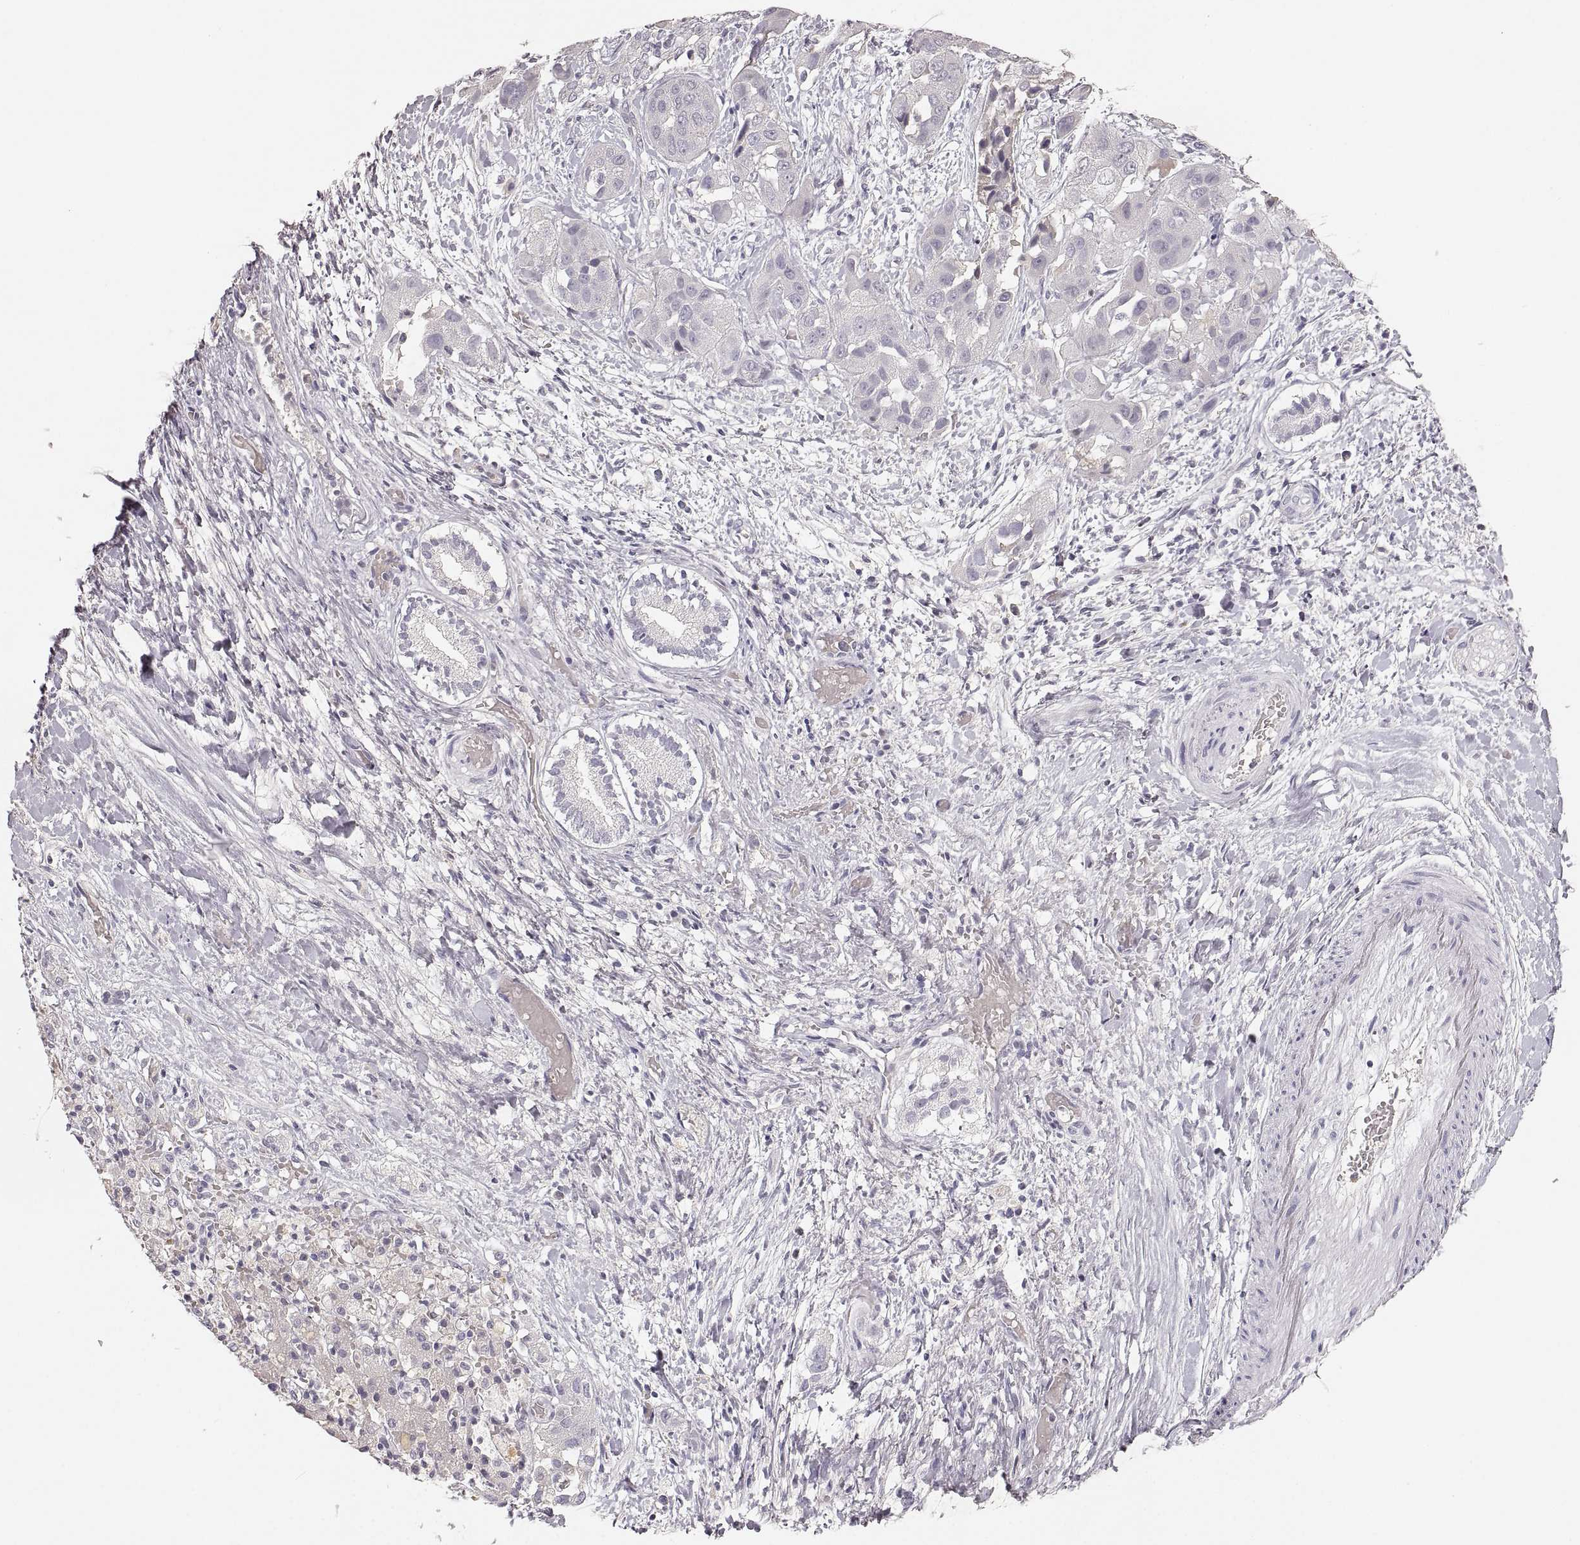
{"staining": {"intensity": "negative", "quantity": "none", "location": "none"}, "tissue": "liver cancer", "cell_type": "Tumor cells", "image_type": "cancer", "snomed": [{"axis": "morphology", "description": "Cholangiocarcinoma"}, {"axis": "topography", "description": "Liver"}], "caption": "DAB immunohistochemical staining of liver cholangiocarcinoma reveals no significant expression in tumor cells. The staining is performed using DAB brown chromogen with nuclei counter-stained in using hematoxylin.", "gene": "RUNDC3A", "patient": {"sex": "female", "age": 52}}